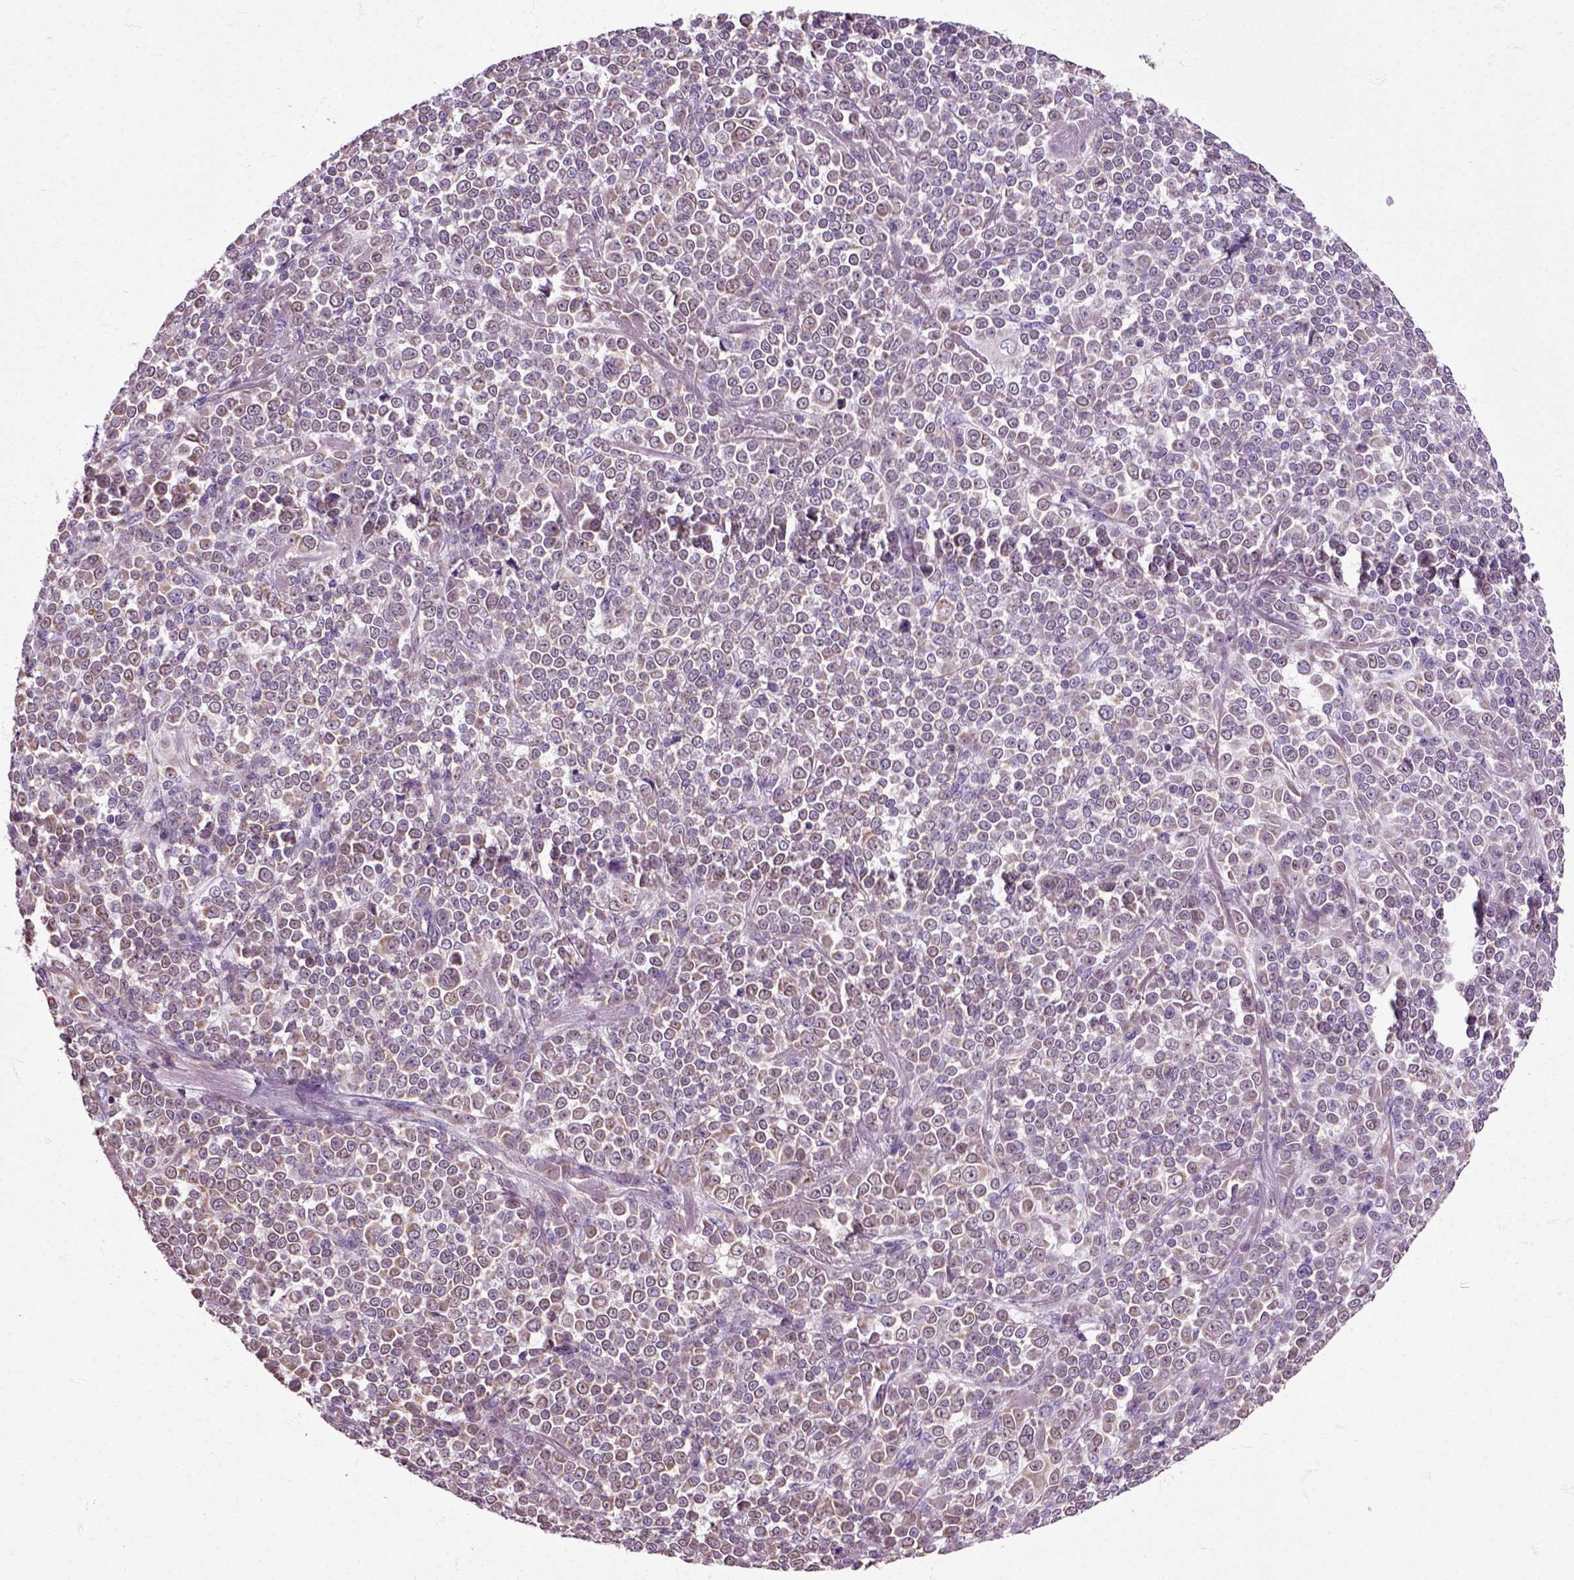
{"staining": {"intensity": "weak", "quantity": "25%-75%", "location": "cytoplasmic/membranous"}, "tissue": "melanoma", "cell_type": "Tumor cells", "image_type": "cancer", "snomed": [{"axis": "morphology", "description": "Malignant melanoma, NOS"}, {"axis": "topography", "description": "Skin"}], "caption": "Immunohistochemistry micrograph of human malignant melanoma stained for a protein (brown), which shows low levels of weak cytoplasmic/membranous staining in about 25%-75% of tumor cells.", "gene": "HSPA2", "patient": {"sex": "female", "age": 95}}